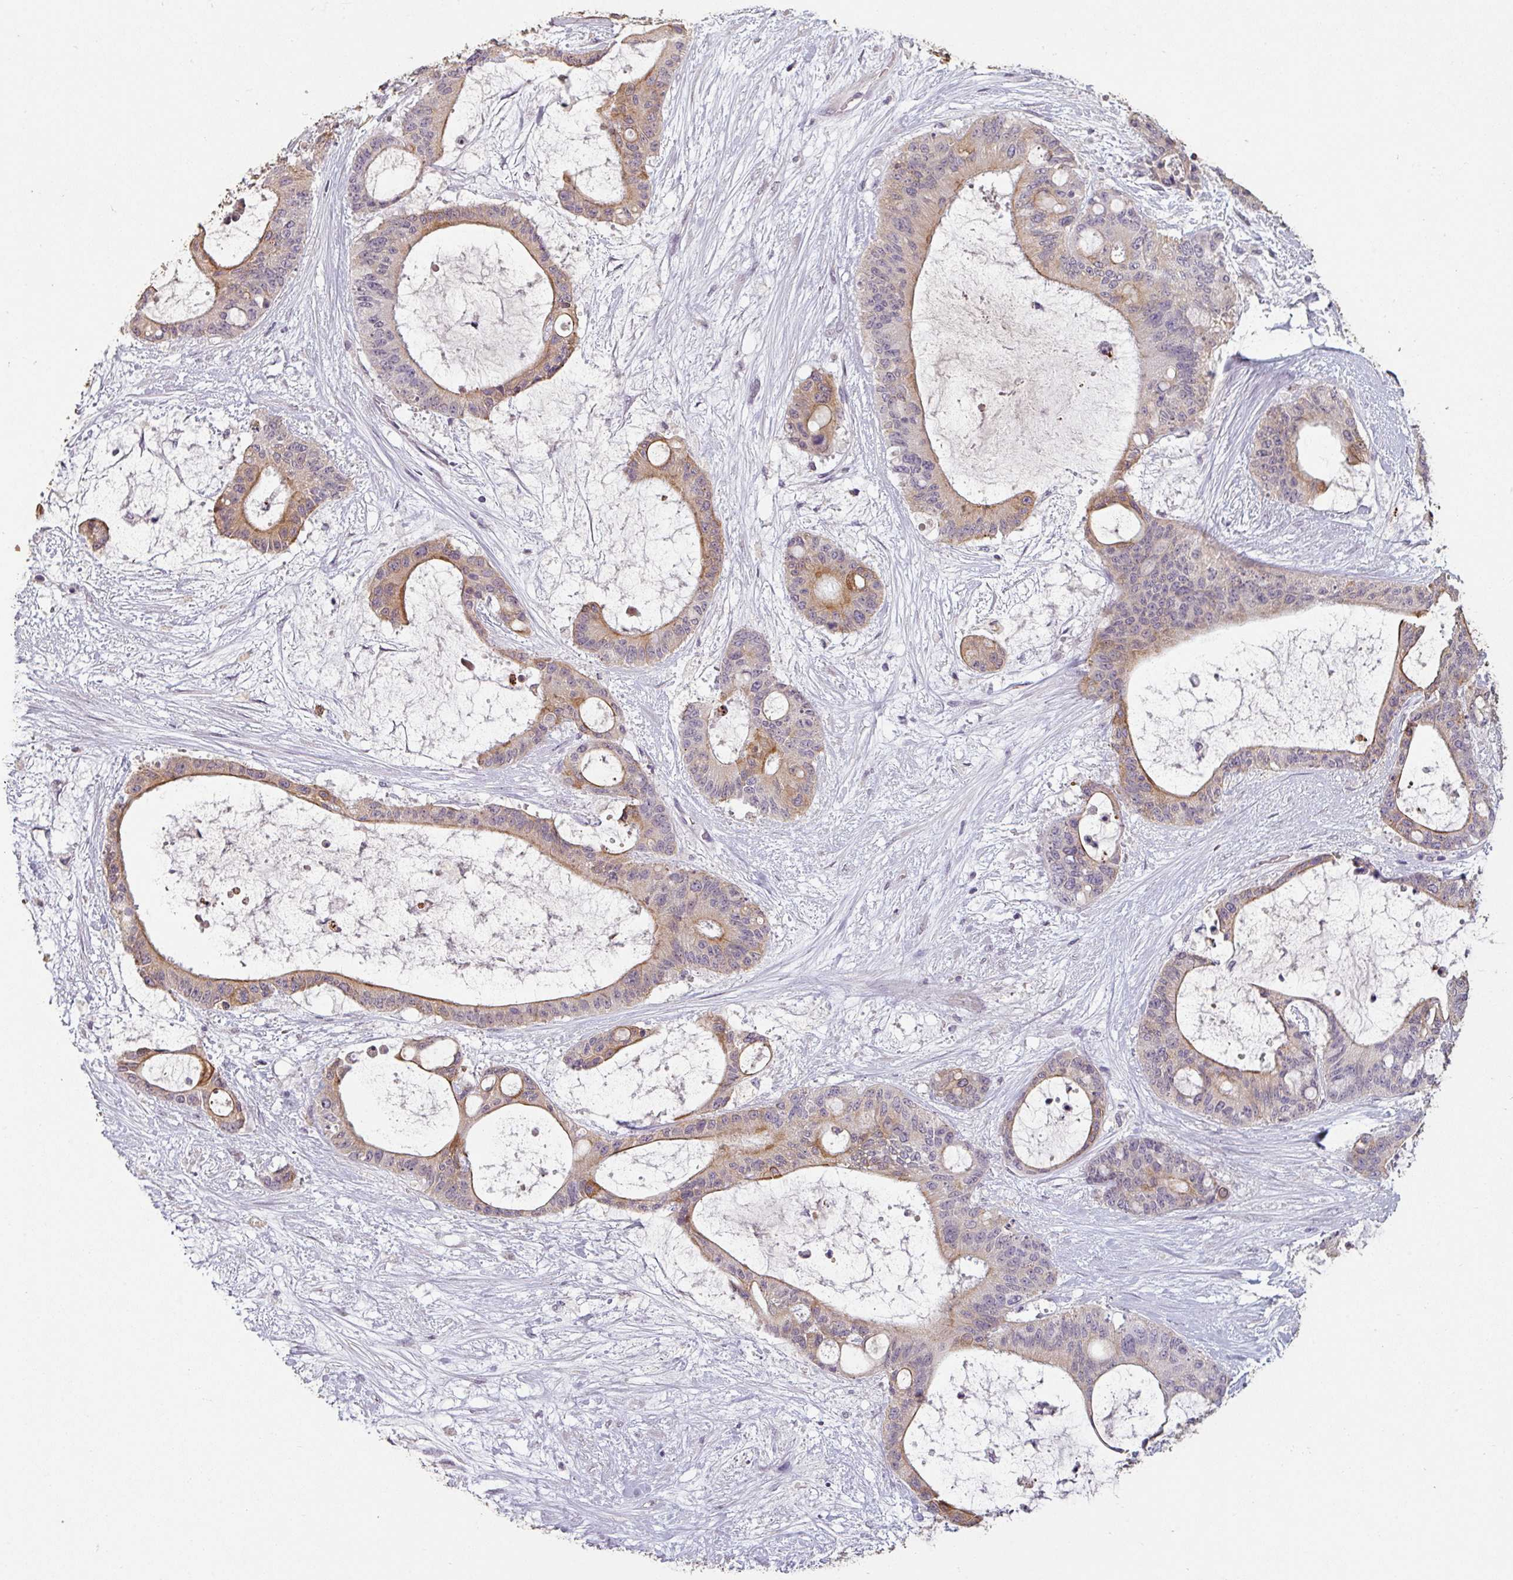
{"staining": {"intensity": "moderate", "quantity": "25%-75%", "location": "cytoplasmic/membranous"}, "tissue": "liver cancer", "cell_type": "Tumor cells", "image_type": "cancer", "snomed": [{"axis": "morphology", "description": "Normal tissue, NOS"}, {"axis": "morphology", "description": "Cholangiocarcinoma"}, {"axis": "topography", "description": "Liver"}, {"axis": "topography", "description": "Peripheral nerve tissue"}], "caption": "Immunohistochemistry (IHC) staining of cholangiocarcinoma (liver), which exhibits medium levels of moderate cytoplasmic/membranous staining in about 25%-75% of tumor cells indicating moderate cytoplasmic/membranous protein positivity. The staining was performed using DAB (3,3'-diaminobenzidine) (brown) for protein detection and nuclei were counterstained in hematoxylin (blue).", "gene": "LYPLA1", "patient": {"sex": "female", "age": 73}}